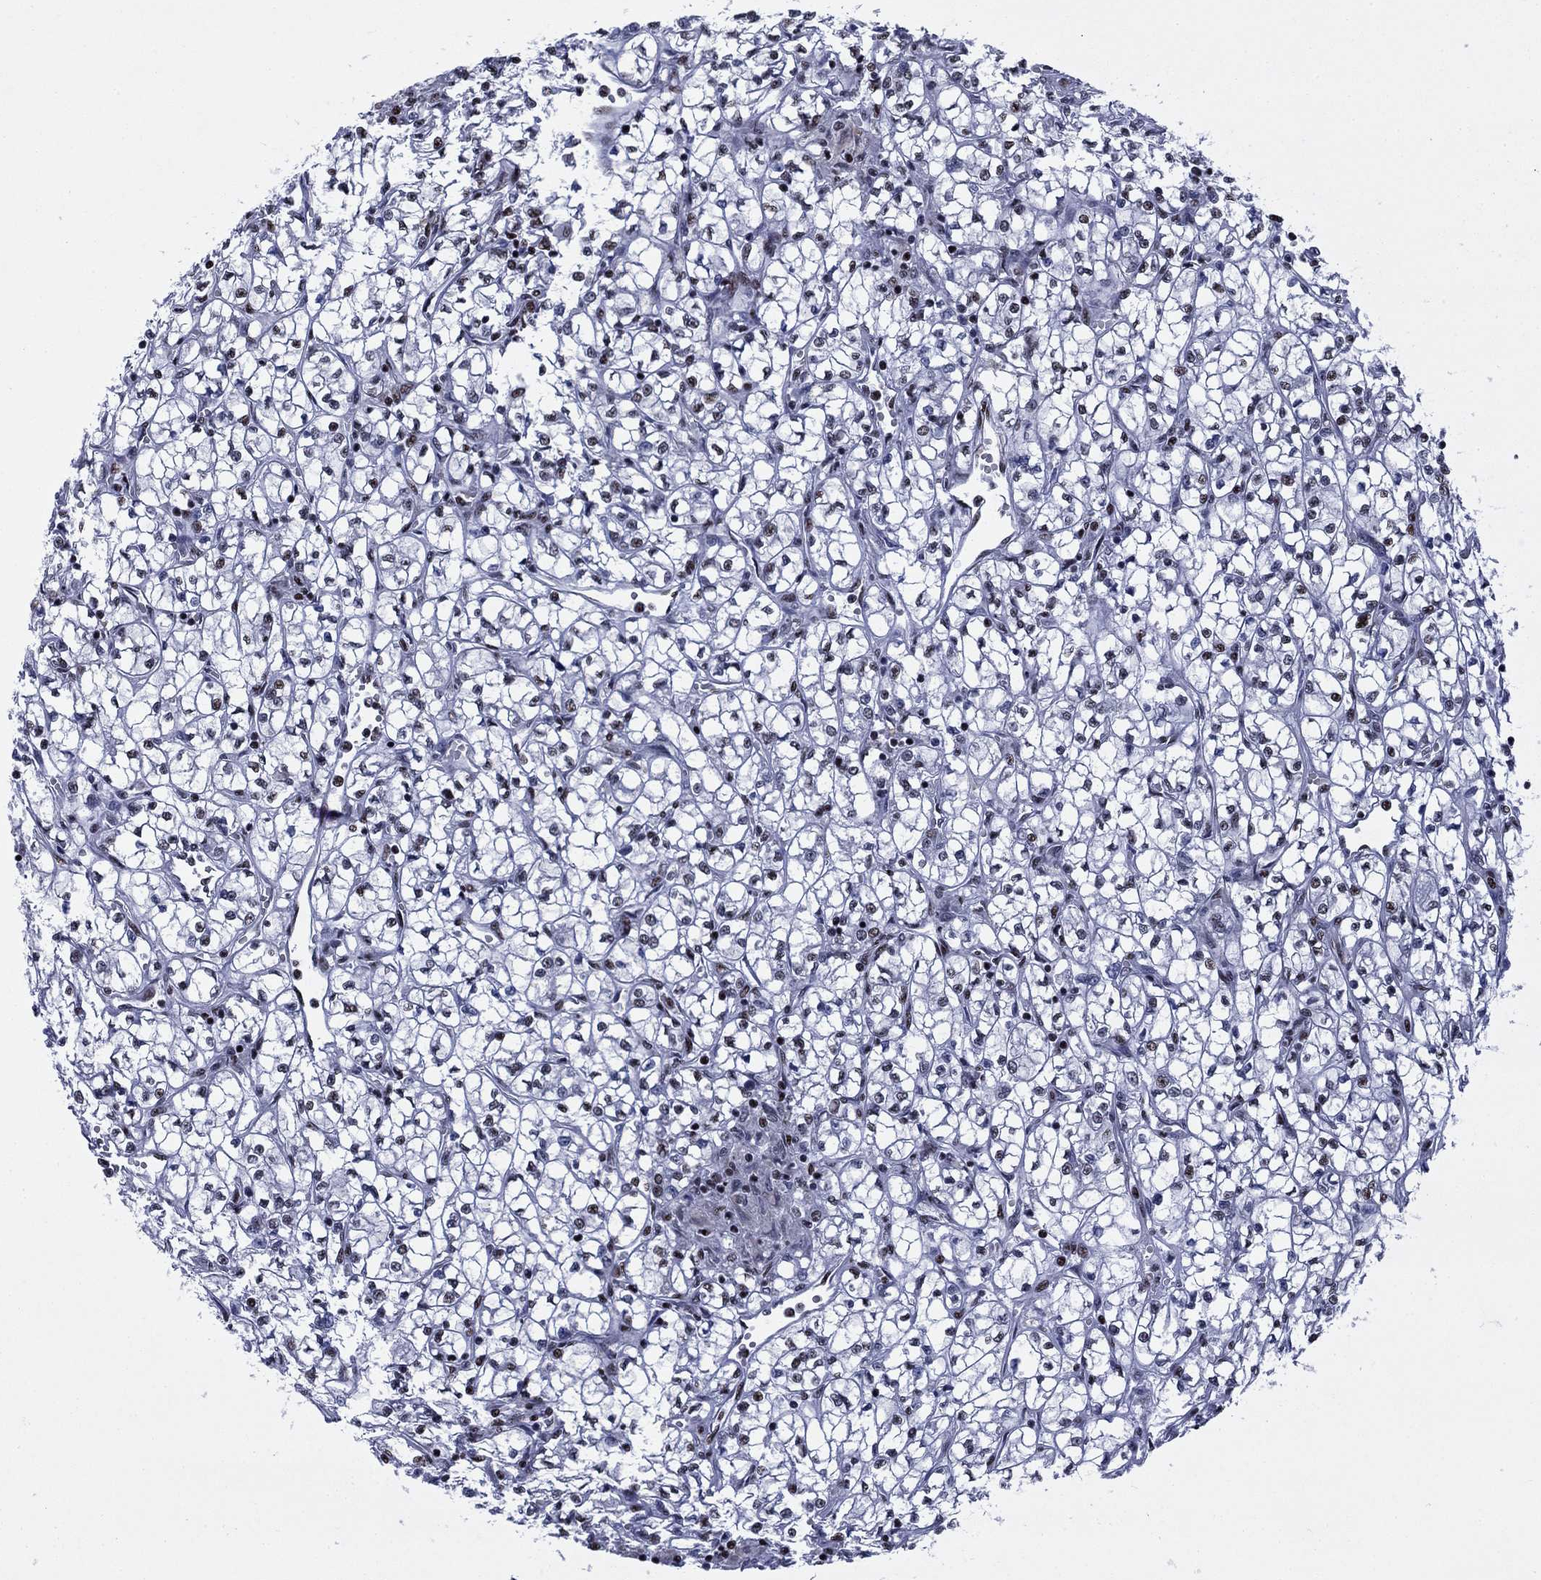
{"staining": {"intensity": "moderate", "quantity": "<25%", "location": "nuclear"}, "tissue": "renal cancer", "cell_type": "Tumor cells", "image_type": "cancer", "snomed": [{"axis": "morphology", "description": "Adenocarcinoma, NOS"}, {"axis": "topography", "description": "Kidney"}], "caption": "IHC photomicrograph of human renal cancer stained for a protein (brown), which displays low levels of moderate nuclear staining in about <25% of tumor cells.", "gene": "N4BP2", "patient": {"sex": "female", "age": 64}}